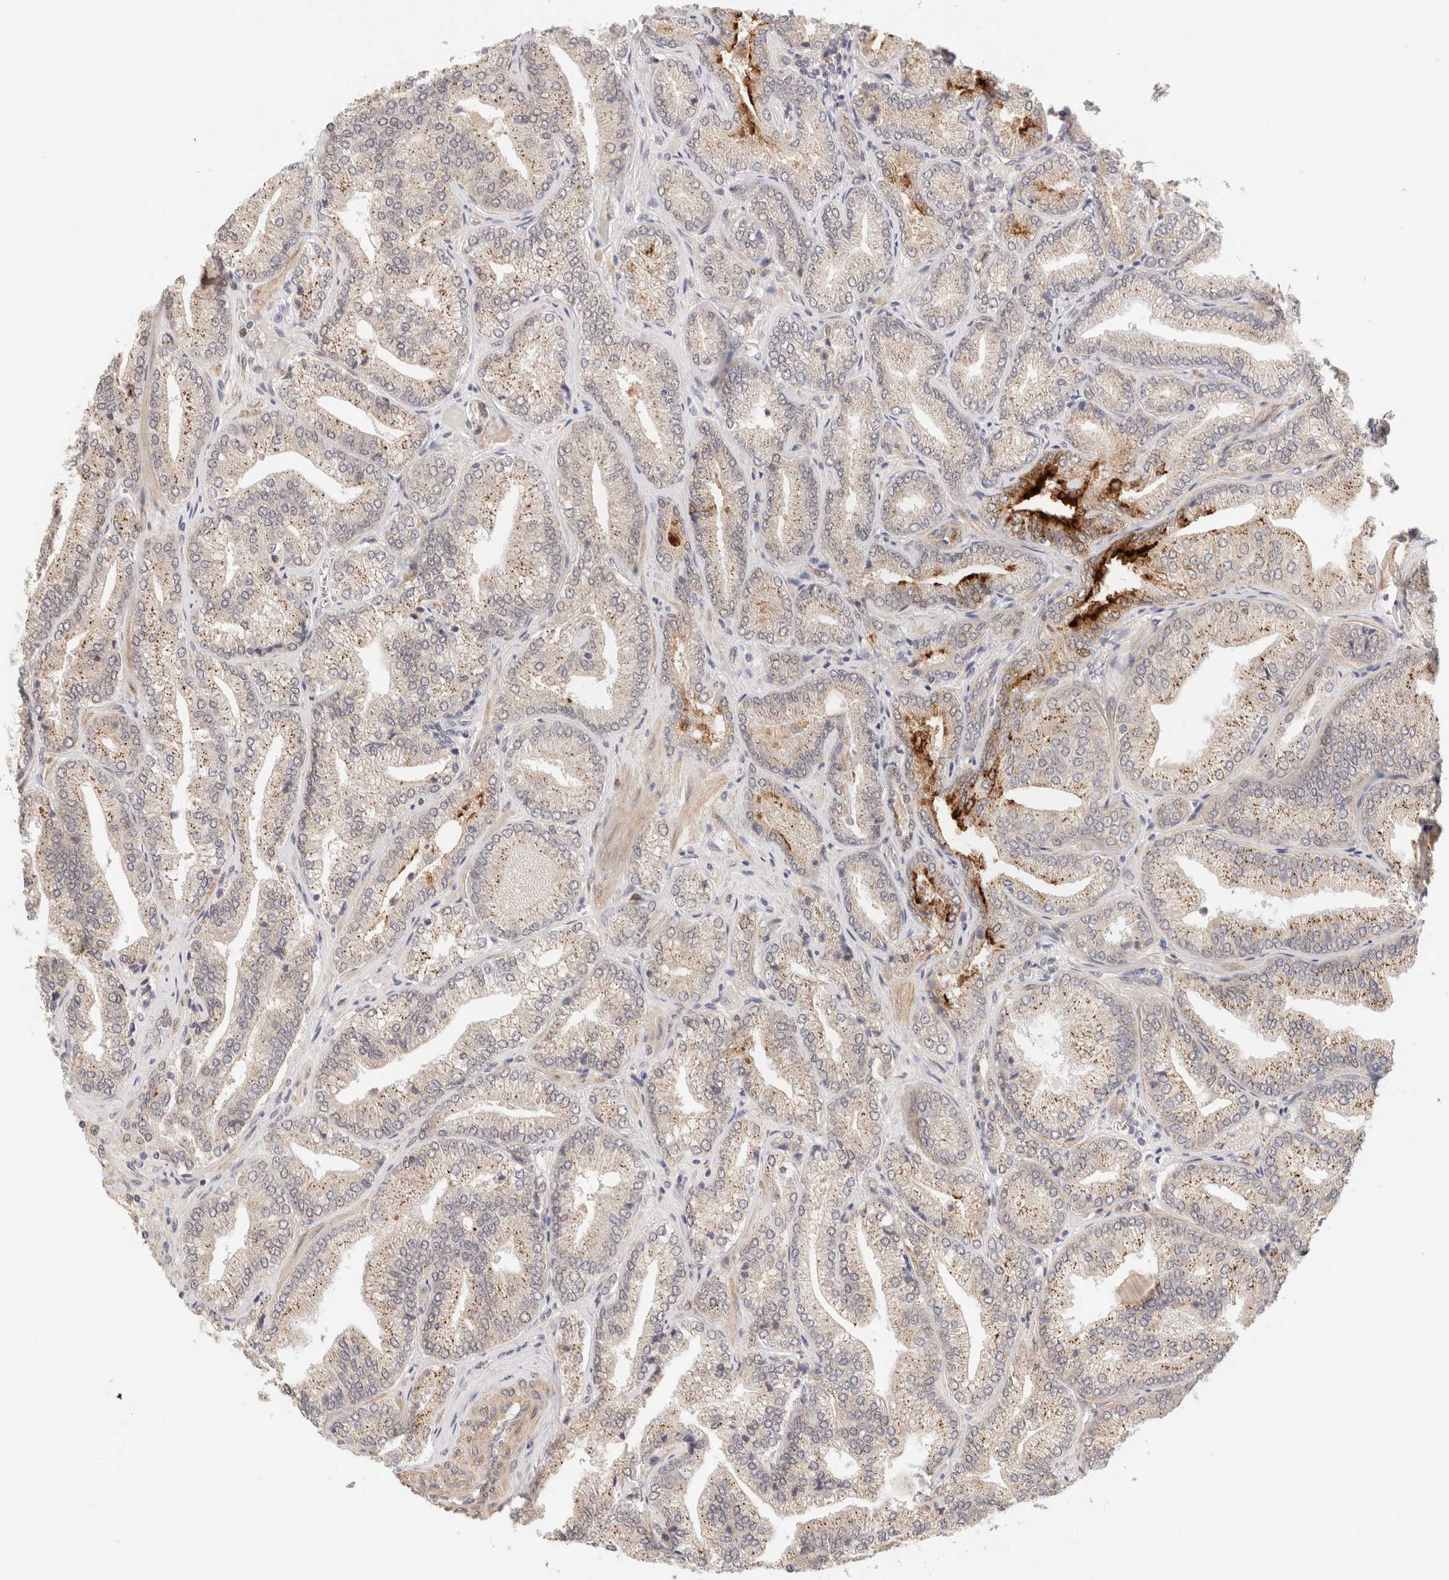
{"staining": {"intensity": "weak", "quantity": "<25%", "location": "cytoplasmic/membranous"}, "tissue": "prostate cancer", "cell_type": "Tumor cells", "image_type": "cancer", "snomed": [{"axis": "morphology", "description": "Adenocarcinoma, Low grade"}, {"axis": "topography", "description": "Prostate"}], "caption": "Tumor cells are negative for brown protein staining in prostate cancer (adenocarcinoma (low-grade)).", "gene": "BRPF3", "patient": {"sex": "male", "age": 62}}